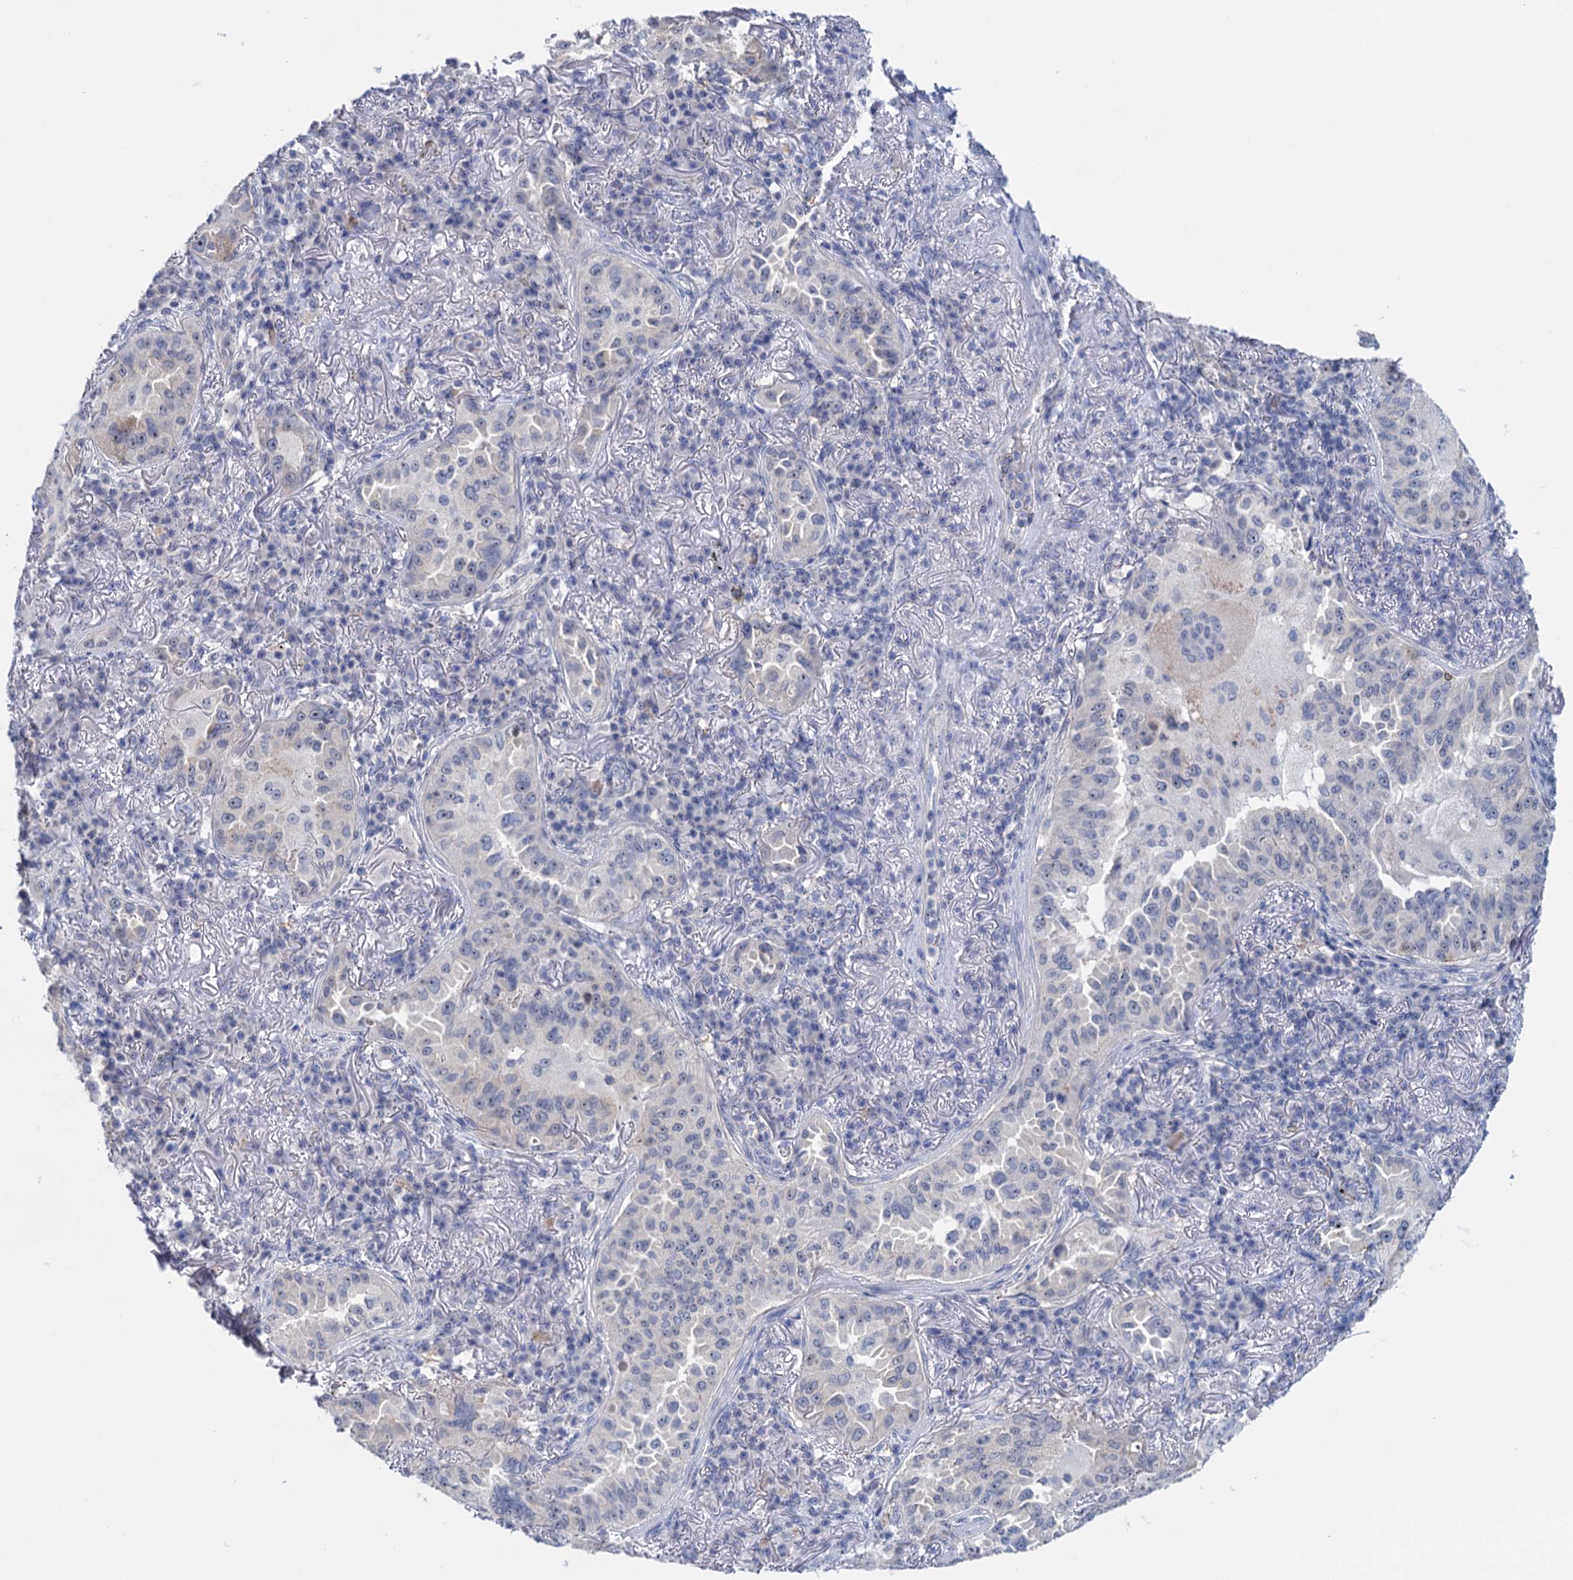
{"staining": {"intensity": "negative", "quantity": "none", "location": "none"}, "tissue": "lung cancer", "cell_type": "Tumor cells", "image_type": "cancer", "snomed": [{"axis": "morphology", "description": "Adenocarcinoma, NOS"}, {"axis": "topography", "description": "Lung"}], "caption": "Adenocarcinoma (lung) was stained to show a protein in brown. There is no significant expression in tumor cells. (Brightfield microscopy of DAB (3,3'-diaminobenzidine) immunohistochemistry (IHC) at high magnification).", "gene": "SFN", "patient": {"sex": "female", "age": 69}}